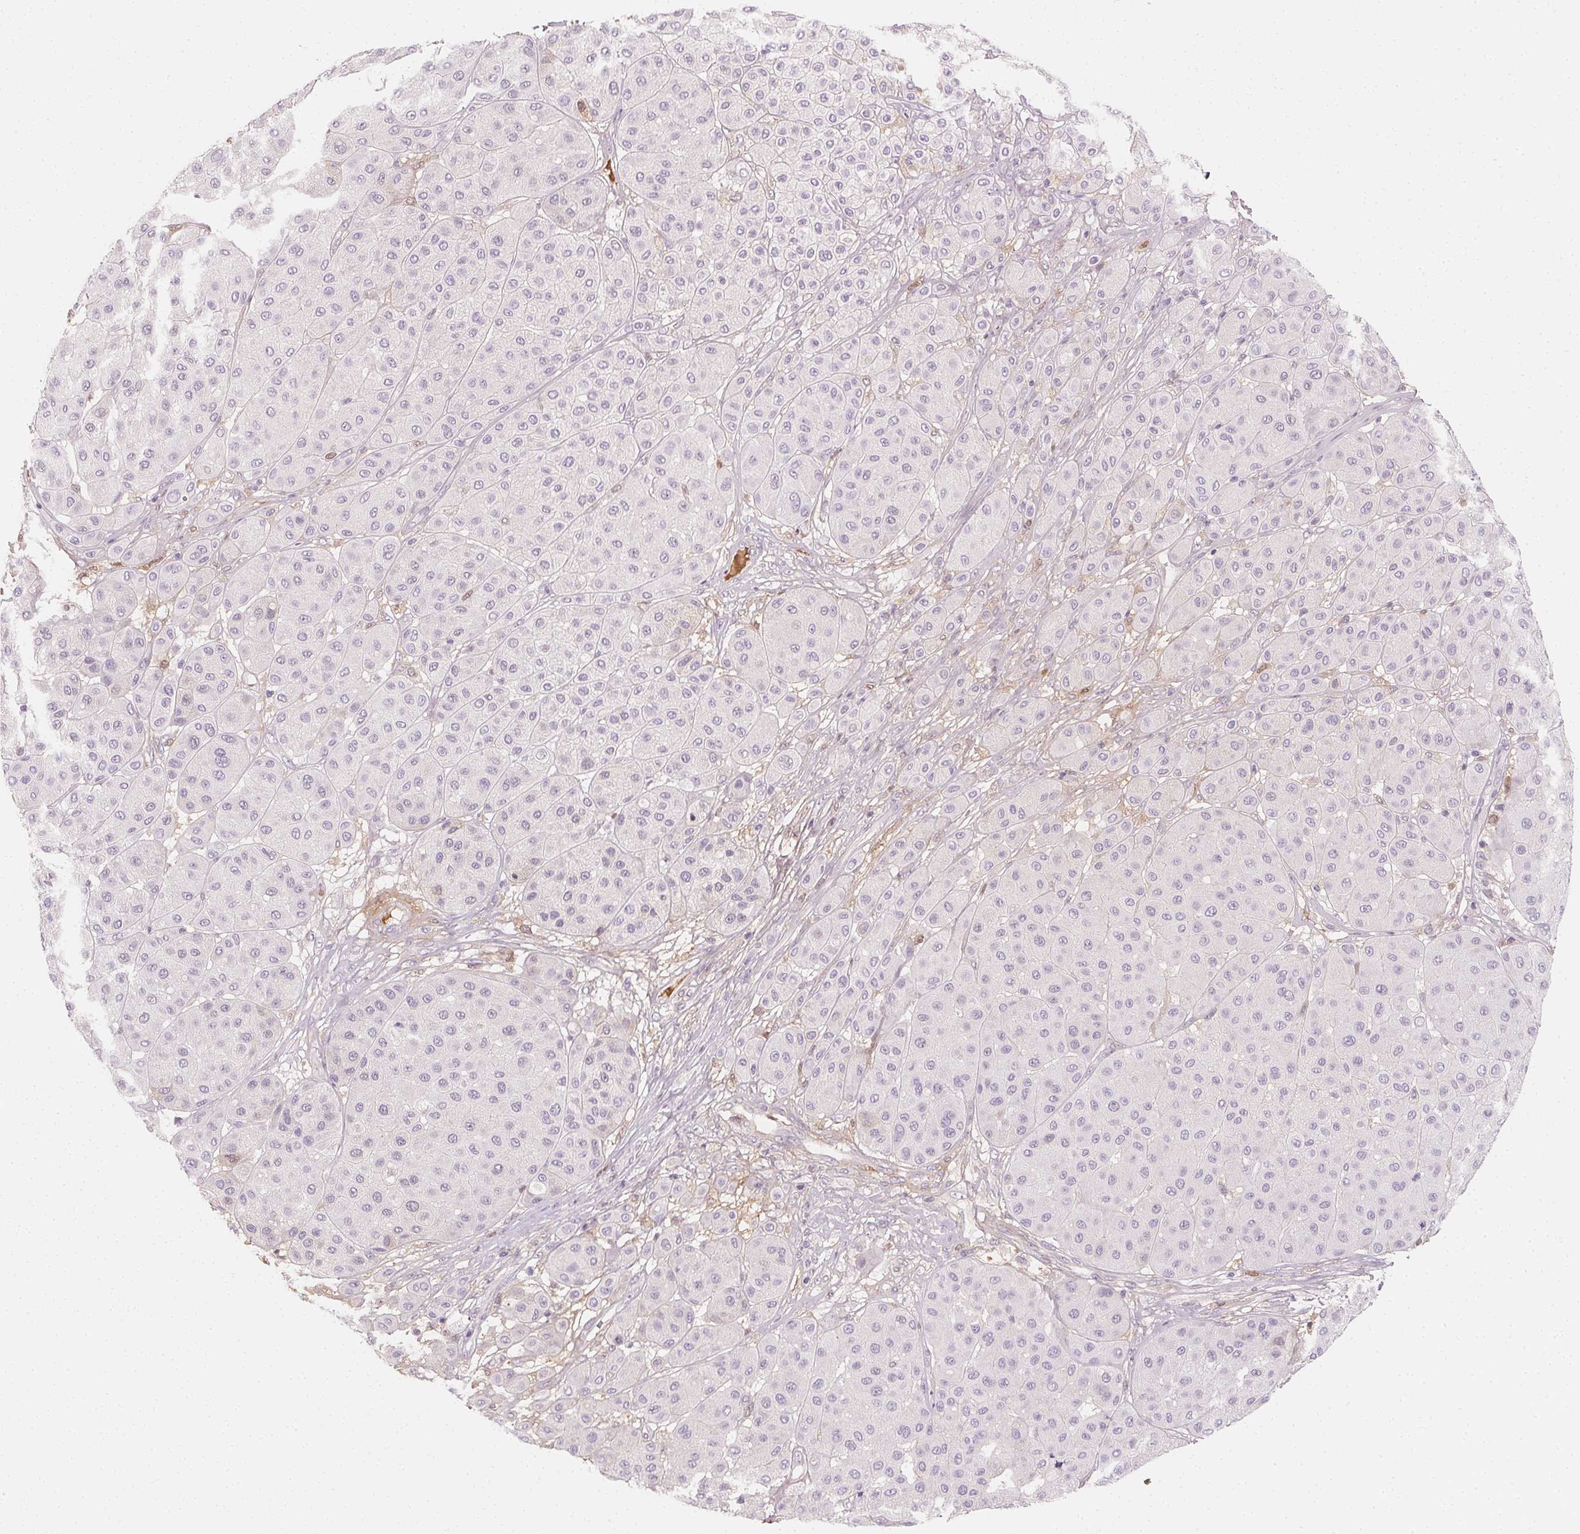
{"staining": {"intensity": "negative", "quantity": "none", "location": "none"}, "tissue": "melanoma", "cell_type": "Tumor cells", "image_type": "cancer", "snomed": [{"axis": "morphology", "description": "Malignant melanoma, Metastatic site"}, {"axis": "topography", "description": "Smooth muscle"}], "caption": "Histopathology image shows no significant protein expression in tumor cells of malignant melanoma (metastatic site).", "gene": "AFM", "patient": {"sex": "male", "age": 41}}